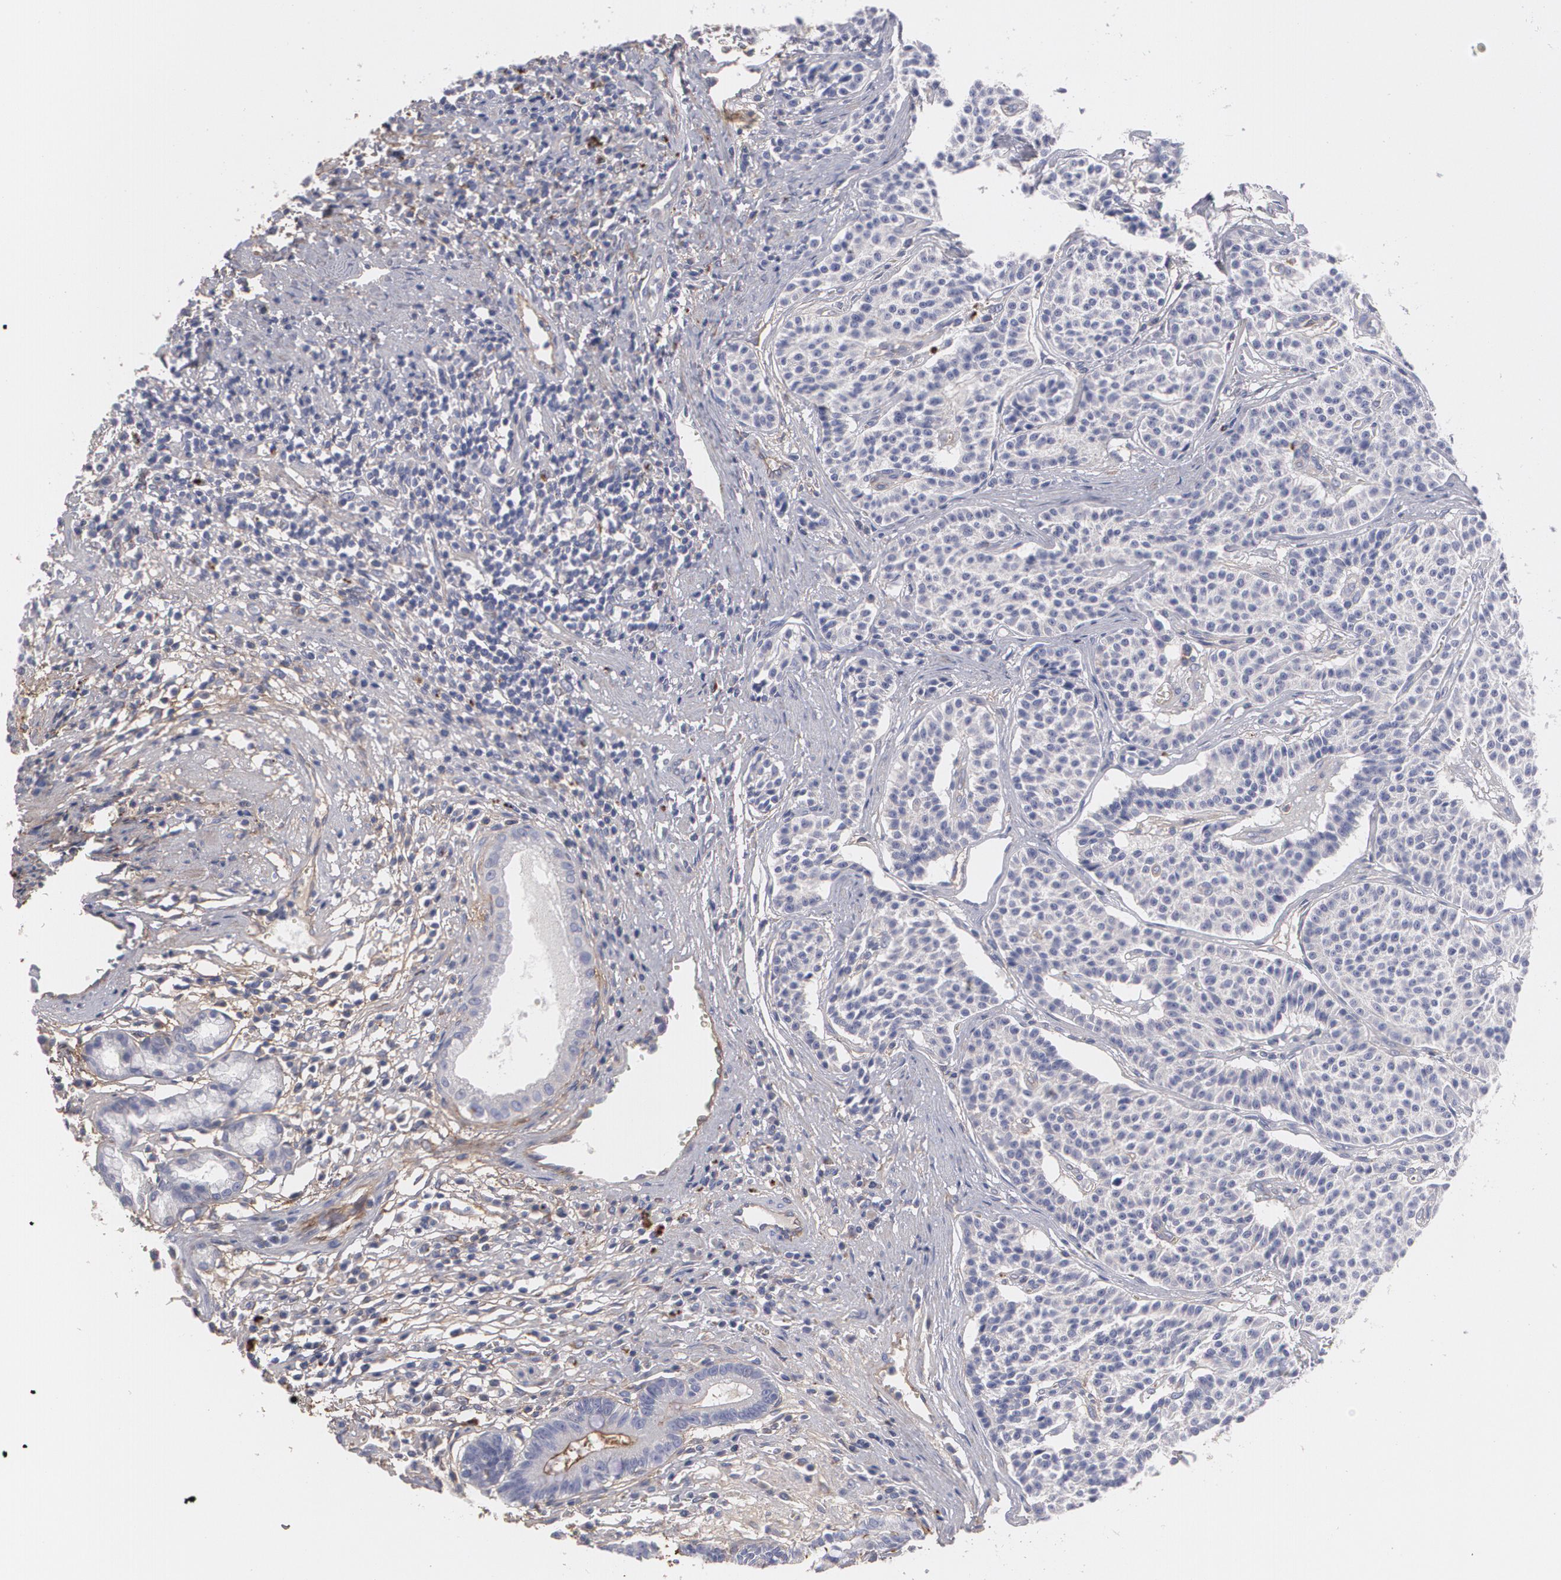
{"staining": {"intensity": "negative", "quantity": "none", "location": "none"}, "tissue": "carcinoid", "cell_type": "Tumor cells", "image_type": "cancer", "snomed": [{"axis": "morphology", "description": "Carcinoid, malignant, NOS"}, {"axis": "topography", "description": "Stomach"}], "caption": "IHC histopathology image of neoplastic tissue: human carcinoid stained with DAB demonstrates no significant protein staining in tumor cells.", "gene": "FBLN1", "patient": {"sex": "female", "age": 76}}